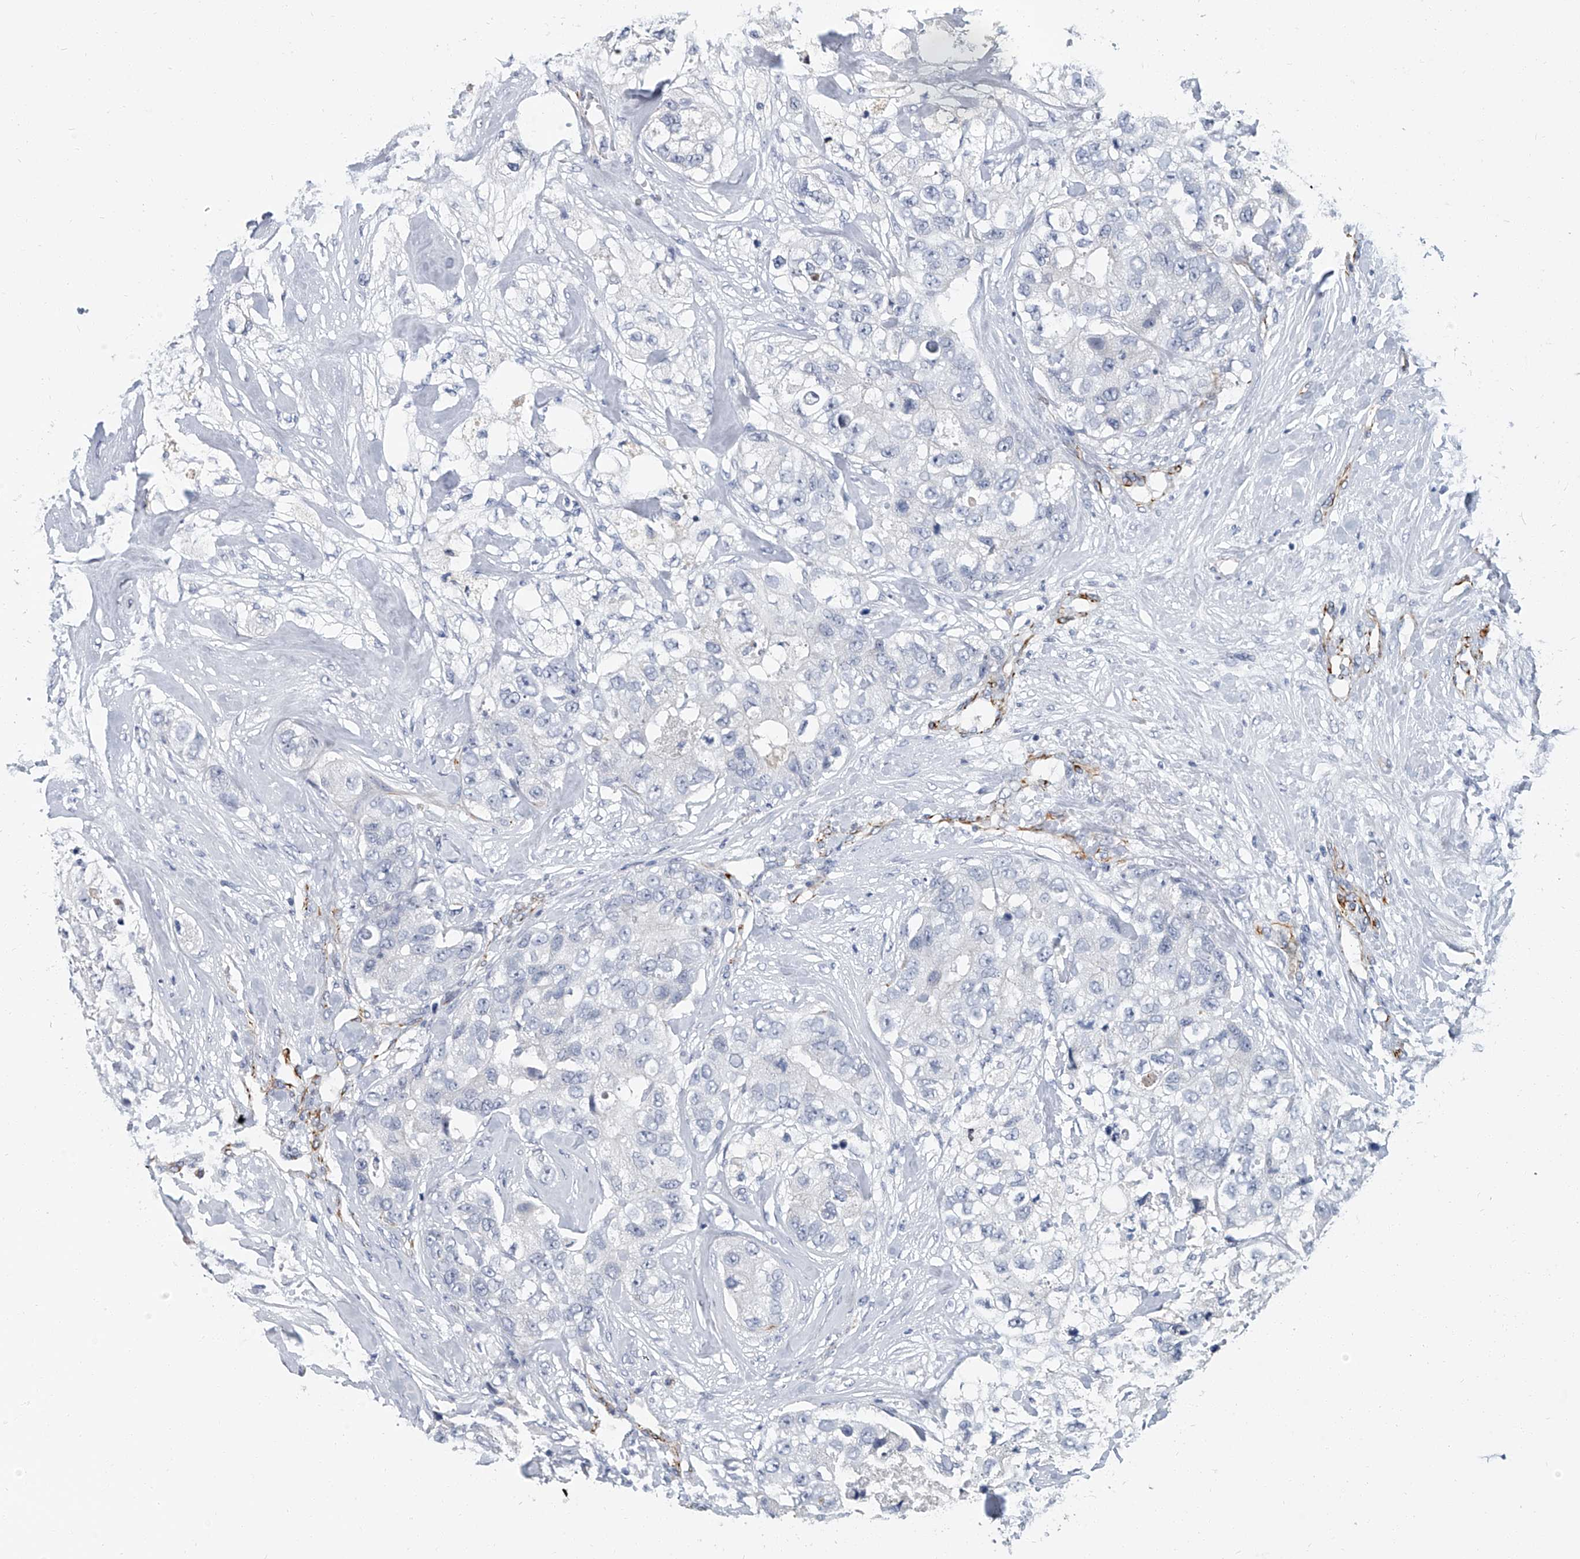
{"staining": {"intensity": "negative", "quantity": "none", "location": "none"}, "tissue": "breast cancer", "cell_type": "Tumor cells", "image_type": "cancer", "snomed": [{"axis": "morphology", "description": "Duct carcinoma"}, {"axis": "topography", "description": "Breast"}], "caption": "DAB immunohistochemical staining of human breast cancer (invasive ductal carcinoma) exhibits no significant positivity in tumor cells.", "gene": "KIRREL1", "patient": {"sex": "female", "age": 62}}